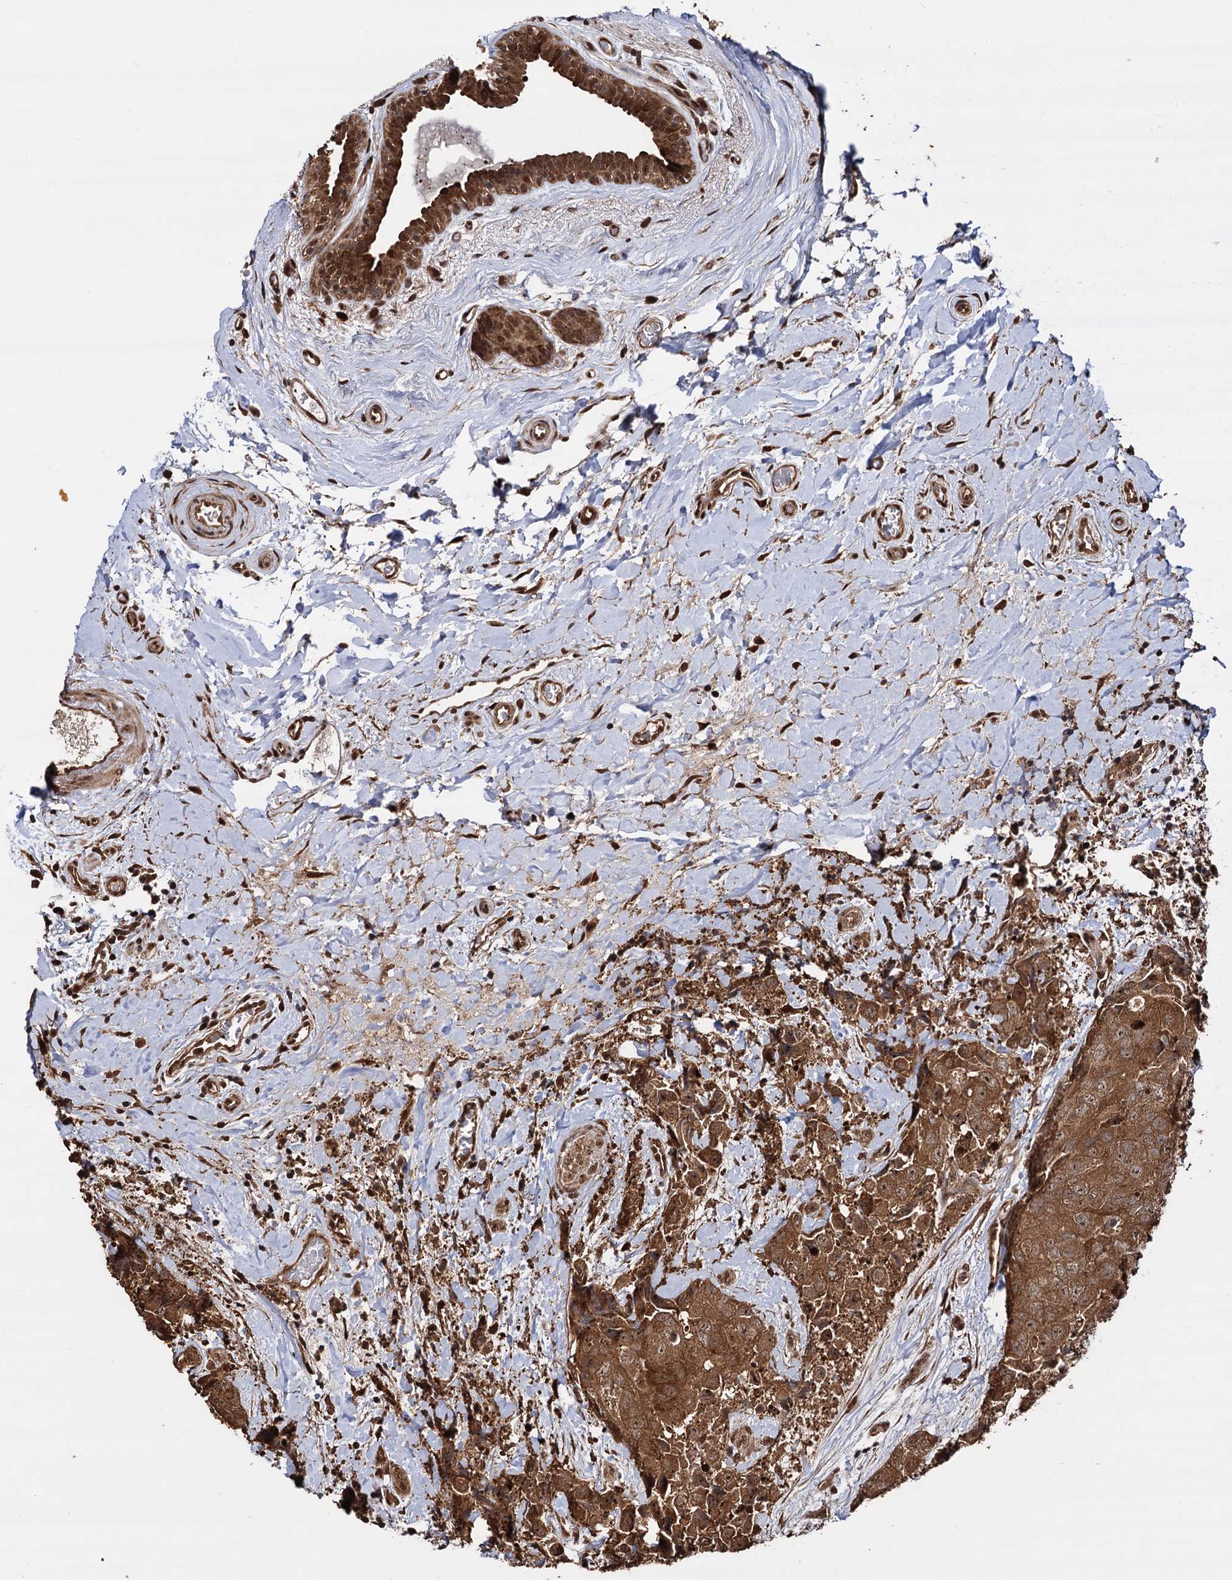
{"staining": {"intensity": "moderate", "quantity": ">75%", "location": "cytoplasmic/membranous,nuclear"}, "tissue": "breast cancer", "cell_type": "Tumor cells", "image_type": "cancer", "snomed": [{"axis": "morphology", "description": "Duct carcinoma"}, {"axis": "topography", "description": "Breast"}], "caption": "Breast cancer (infiltrating ductal carcinoma) stained with immunohistochemistry (IHC) shows moderate cytoplasmic/membranous and nuclear positivity in approximately >75% of tumor cells.", "gene": "PIGB", "patient": {"sex": "female", "age": 62}}